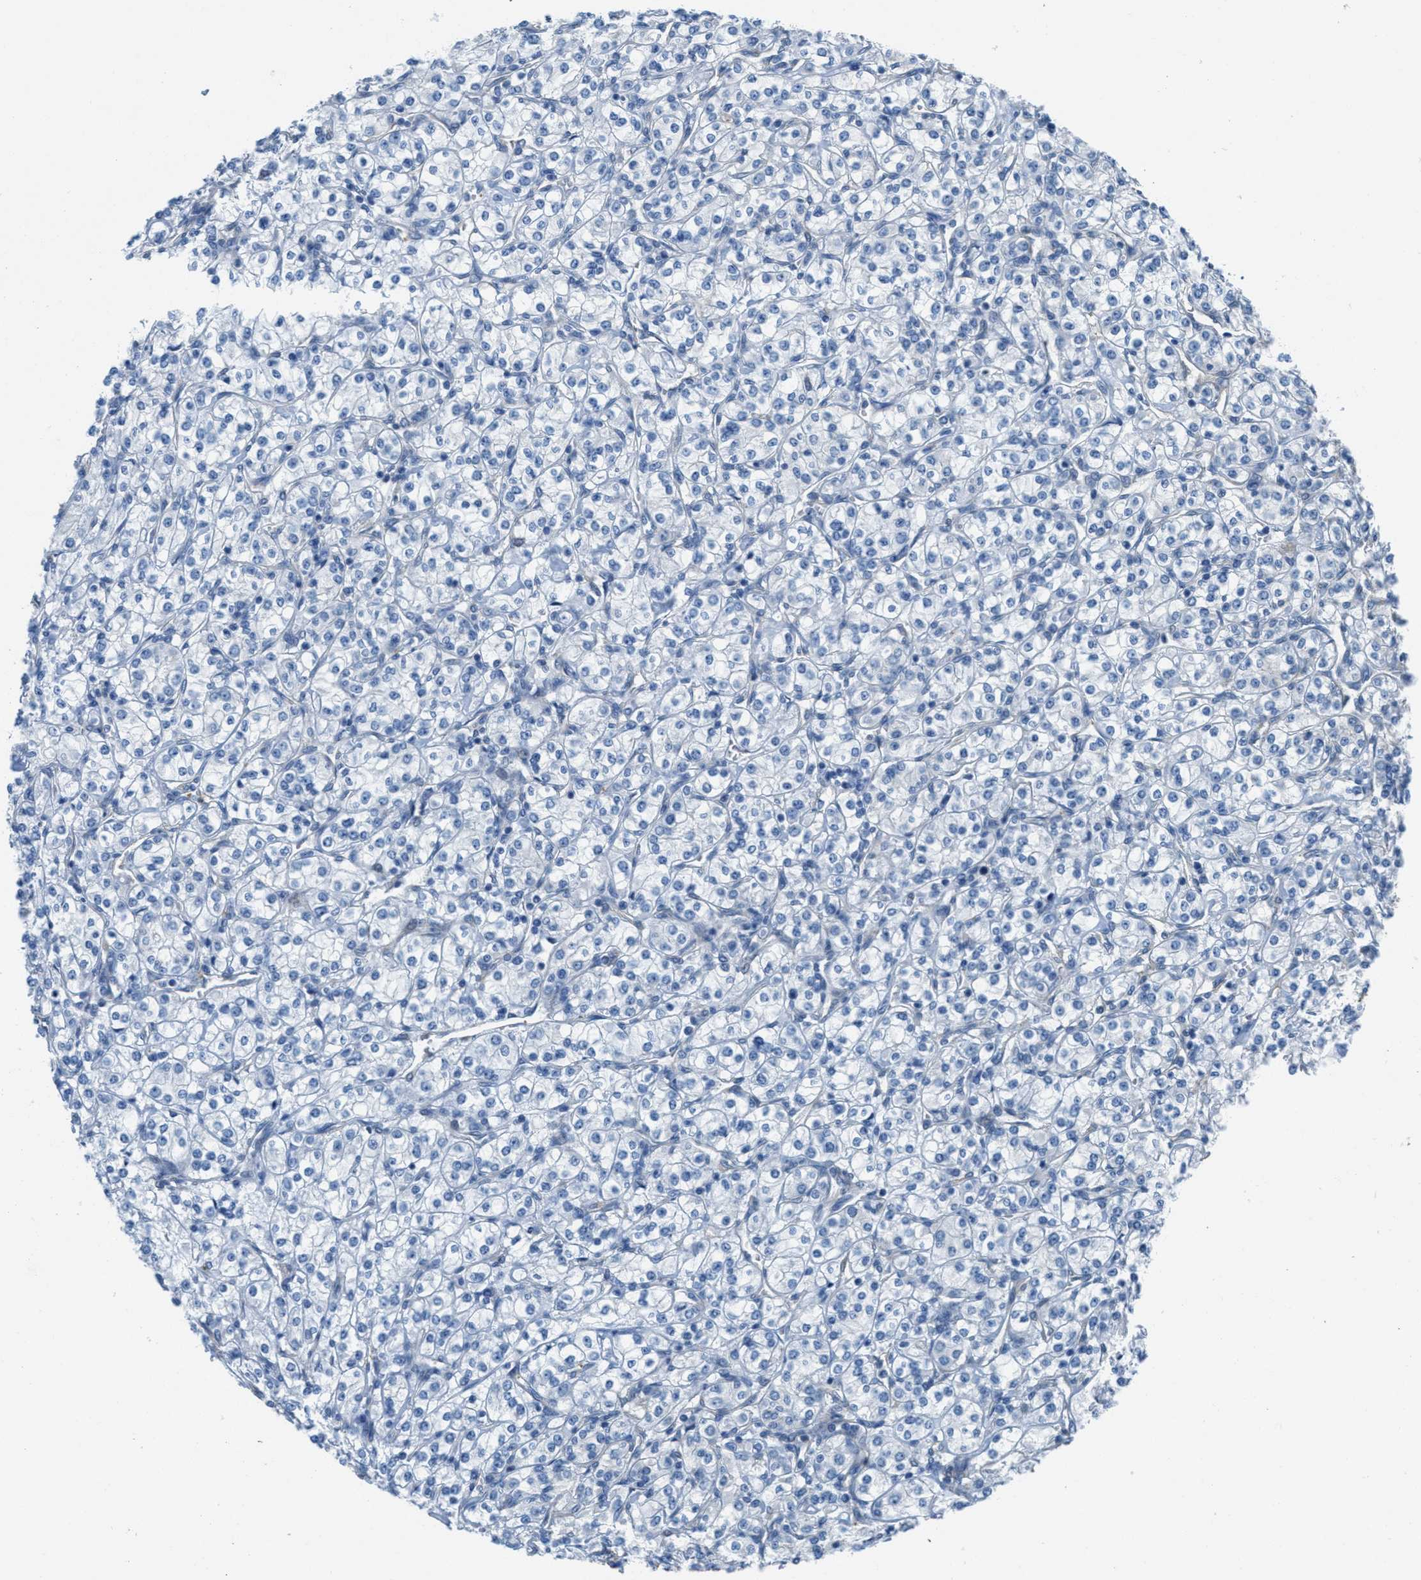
{"staining": {"intensity": "negative", "quantity": "none", "location": "none"}, "tissue": "renal cancer", "cell_type": "Tumor cells", "image_type": "cancer", "snomed": [{"axis": "morphology", "description": "Adenocarcinoma, NOS"}, {"axis": "topography", "description": "Kidney"}], "caption": "Histopathology image shows no significant protein positivity in tumor cells of adenocarcinoma (renal). (Brightfield microscopy of DAB (3,3'-diaminobenzidine) immunohistochemistry (IHC) at high magnification).", "gene": "MAPRE2", "patient": {"sex": "male", "age": 77}}